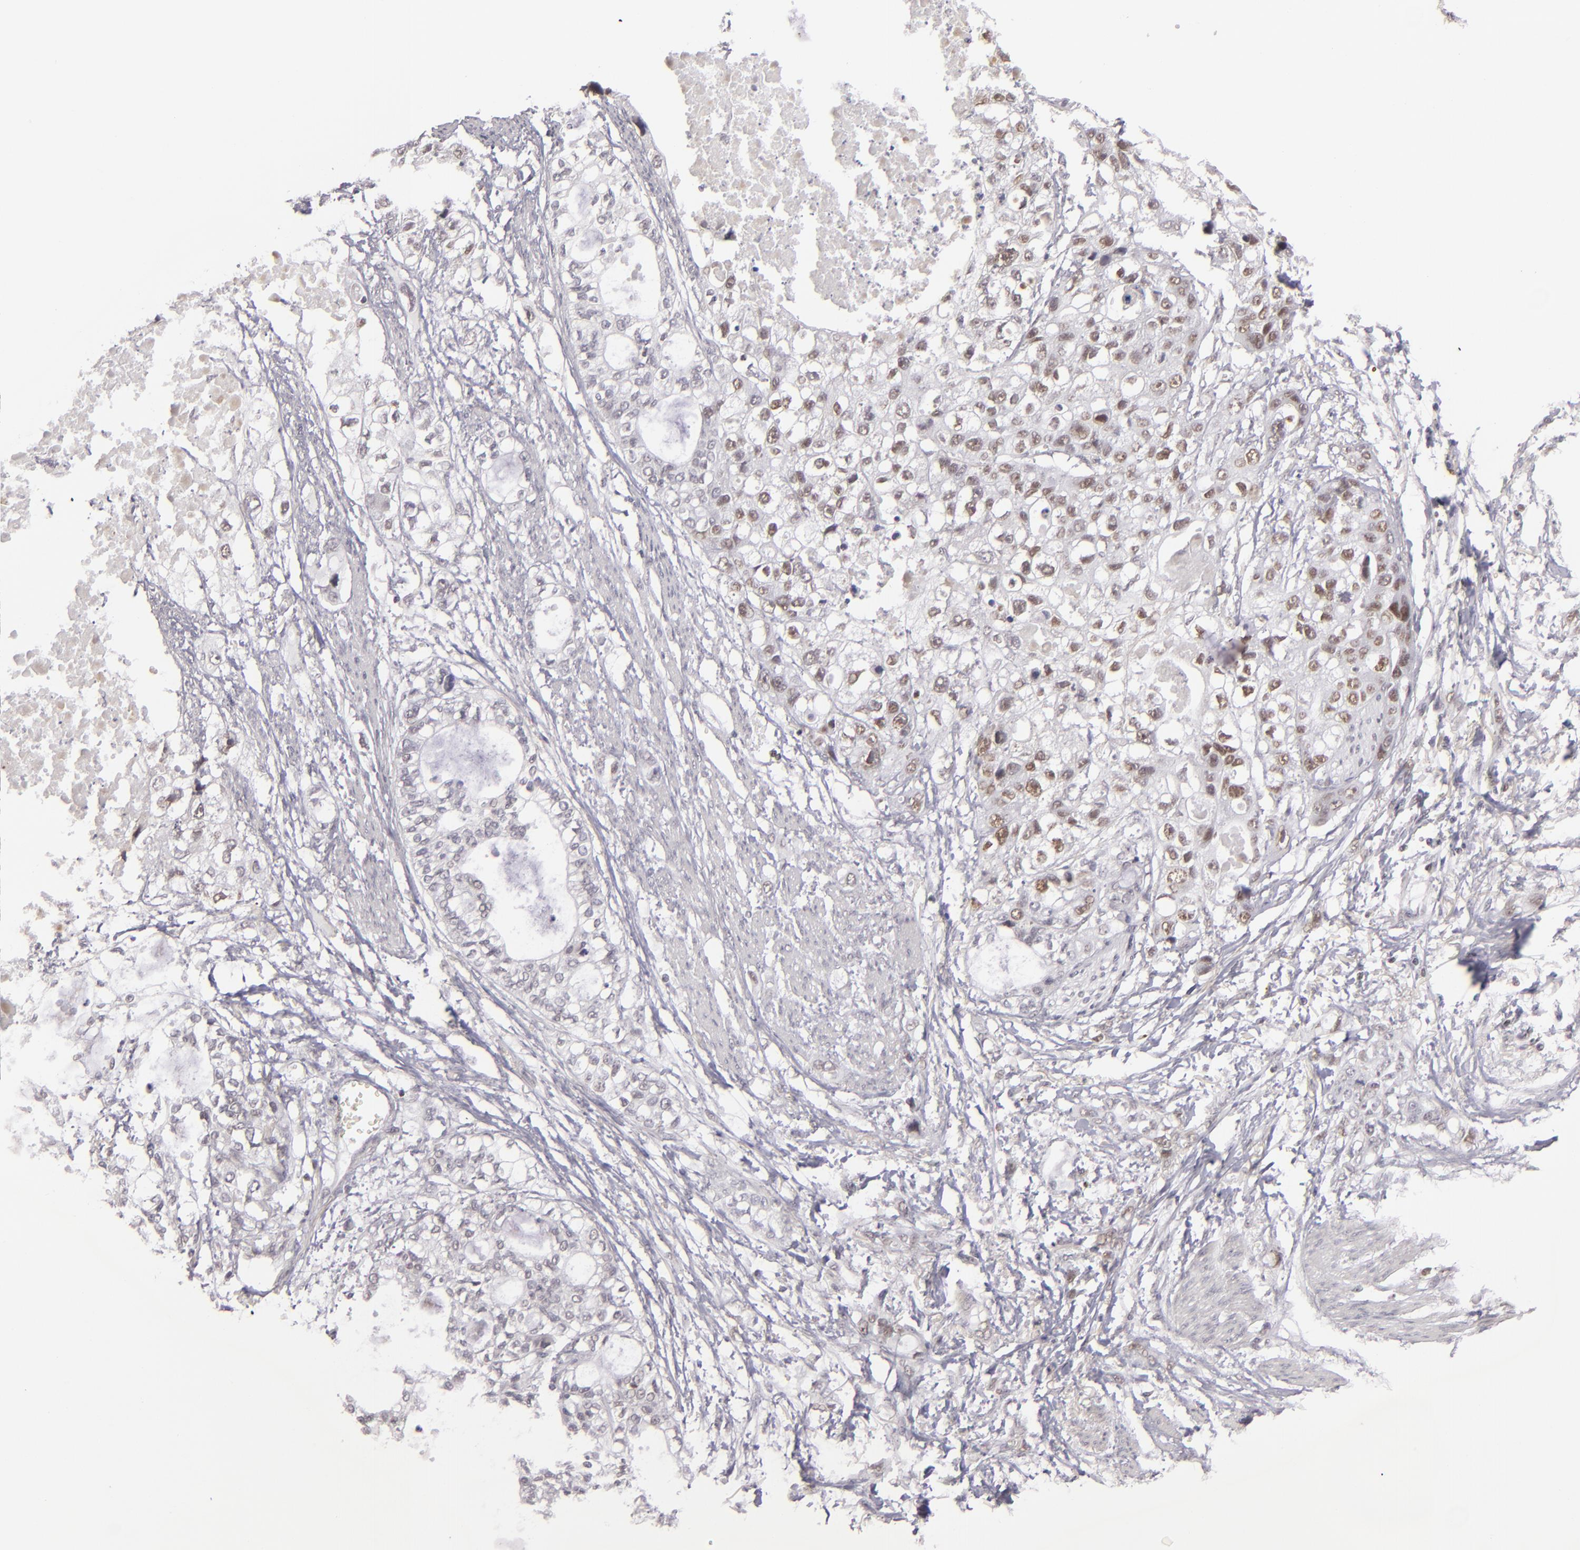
{"staining": {"intensity": "moderate", "quantity": "25%-75%", "location": "nuclear"}, "tissue": "stomach cancer", "cell_type": "Tumor cells", "image_type": "cancer", "snomed": [{"axis": "morphology", "description": "Adenocarcinoma, NOS"}, {"axis": "topography", "description": "Stomach, upper"}], "caption": "The histopathology image reveals staining of stomach adenocarcinoma, revealing moderate nuclear protein staining (brown color) within tumor cells. (Brightfield microscopy of DAB IHC at high magnification).", "gene": "DAXX", "patient": {"sex": "female", "age": 52}}